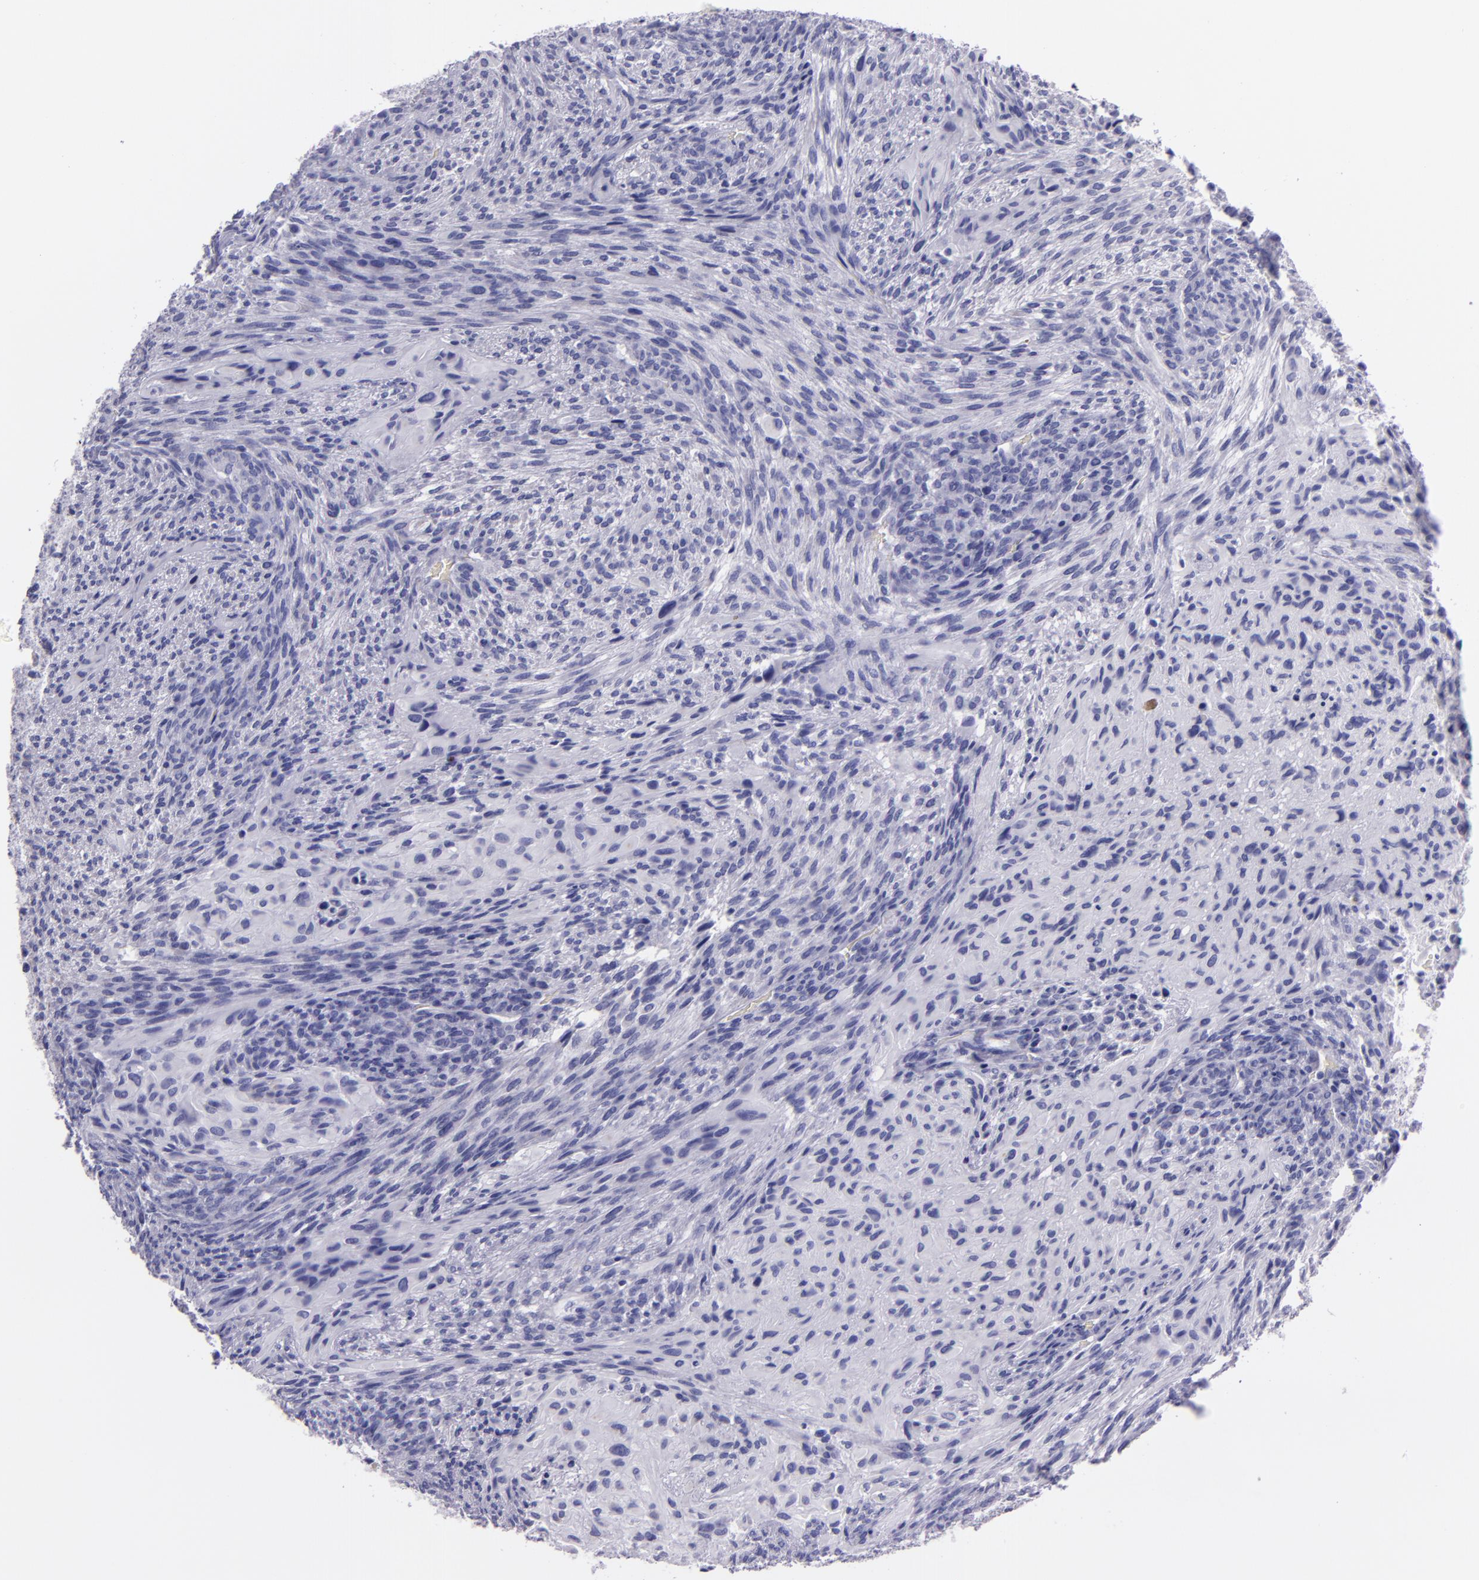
{"staining": {"intensity": "negative", "quantity": "none", "location": "none"}, "tissue": "glioma", "cell_type": "Tumor cells", "image_type": "cancer", "snomed": [{"axis": "morphology", "description": "Glioma, malignant, High grade"}, {"axis": "topography", "description": "Cerebral cortex"}], "caption": "IHC photomicrograph of neoplastic tissue: glioma stained with DAB (3,3'-diaminobenzidine) shows no significant protein staining in tumor cells.", "gene": "MUC5AC", "patient": {"sex": "female", "age": 55}}